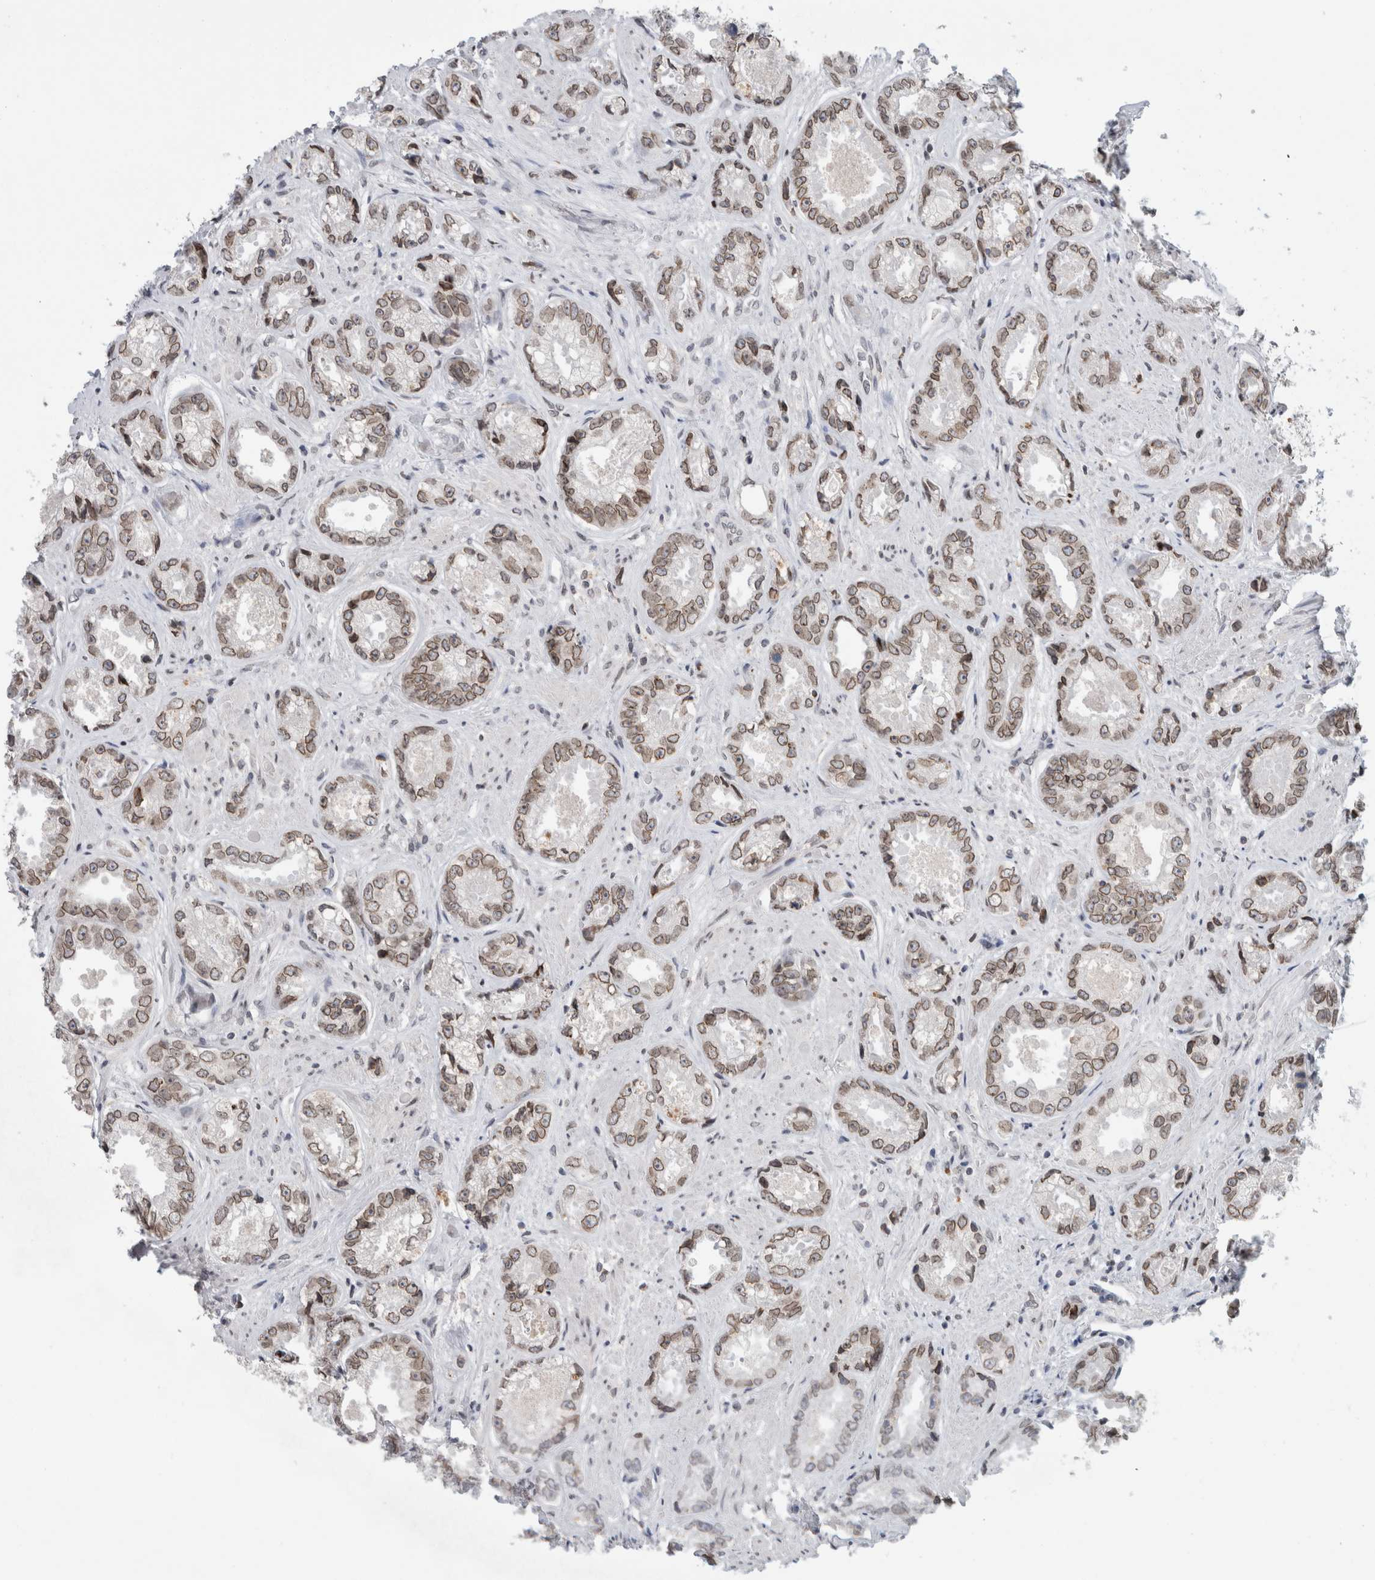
{"staining": {"intensity": "weak", "quantity": ">75%", "location": "cytoplasmic/membranous,nuclear"}, "tissue": "prostate cancer", "cell_type": "Tumor cells", "image_type": "cancer", "snomed": [{"axis": "morphology", "description": "Adenocarcinoma, High grade"}, {"axis": "topography", "description": "Prostate"}], "caption": "Tumor cells reveal low levels of weak cytoplasmic/membranous and nuclear positivity in about >75% of cells in human prostate cancer (high-grade adenocarcinoma).", "gene": "ZNF770", "patient": {"sex": "male", "age": 61}}